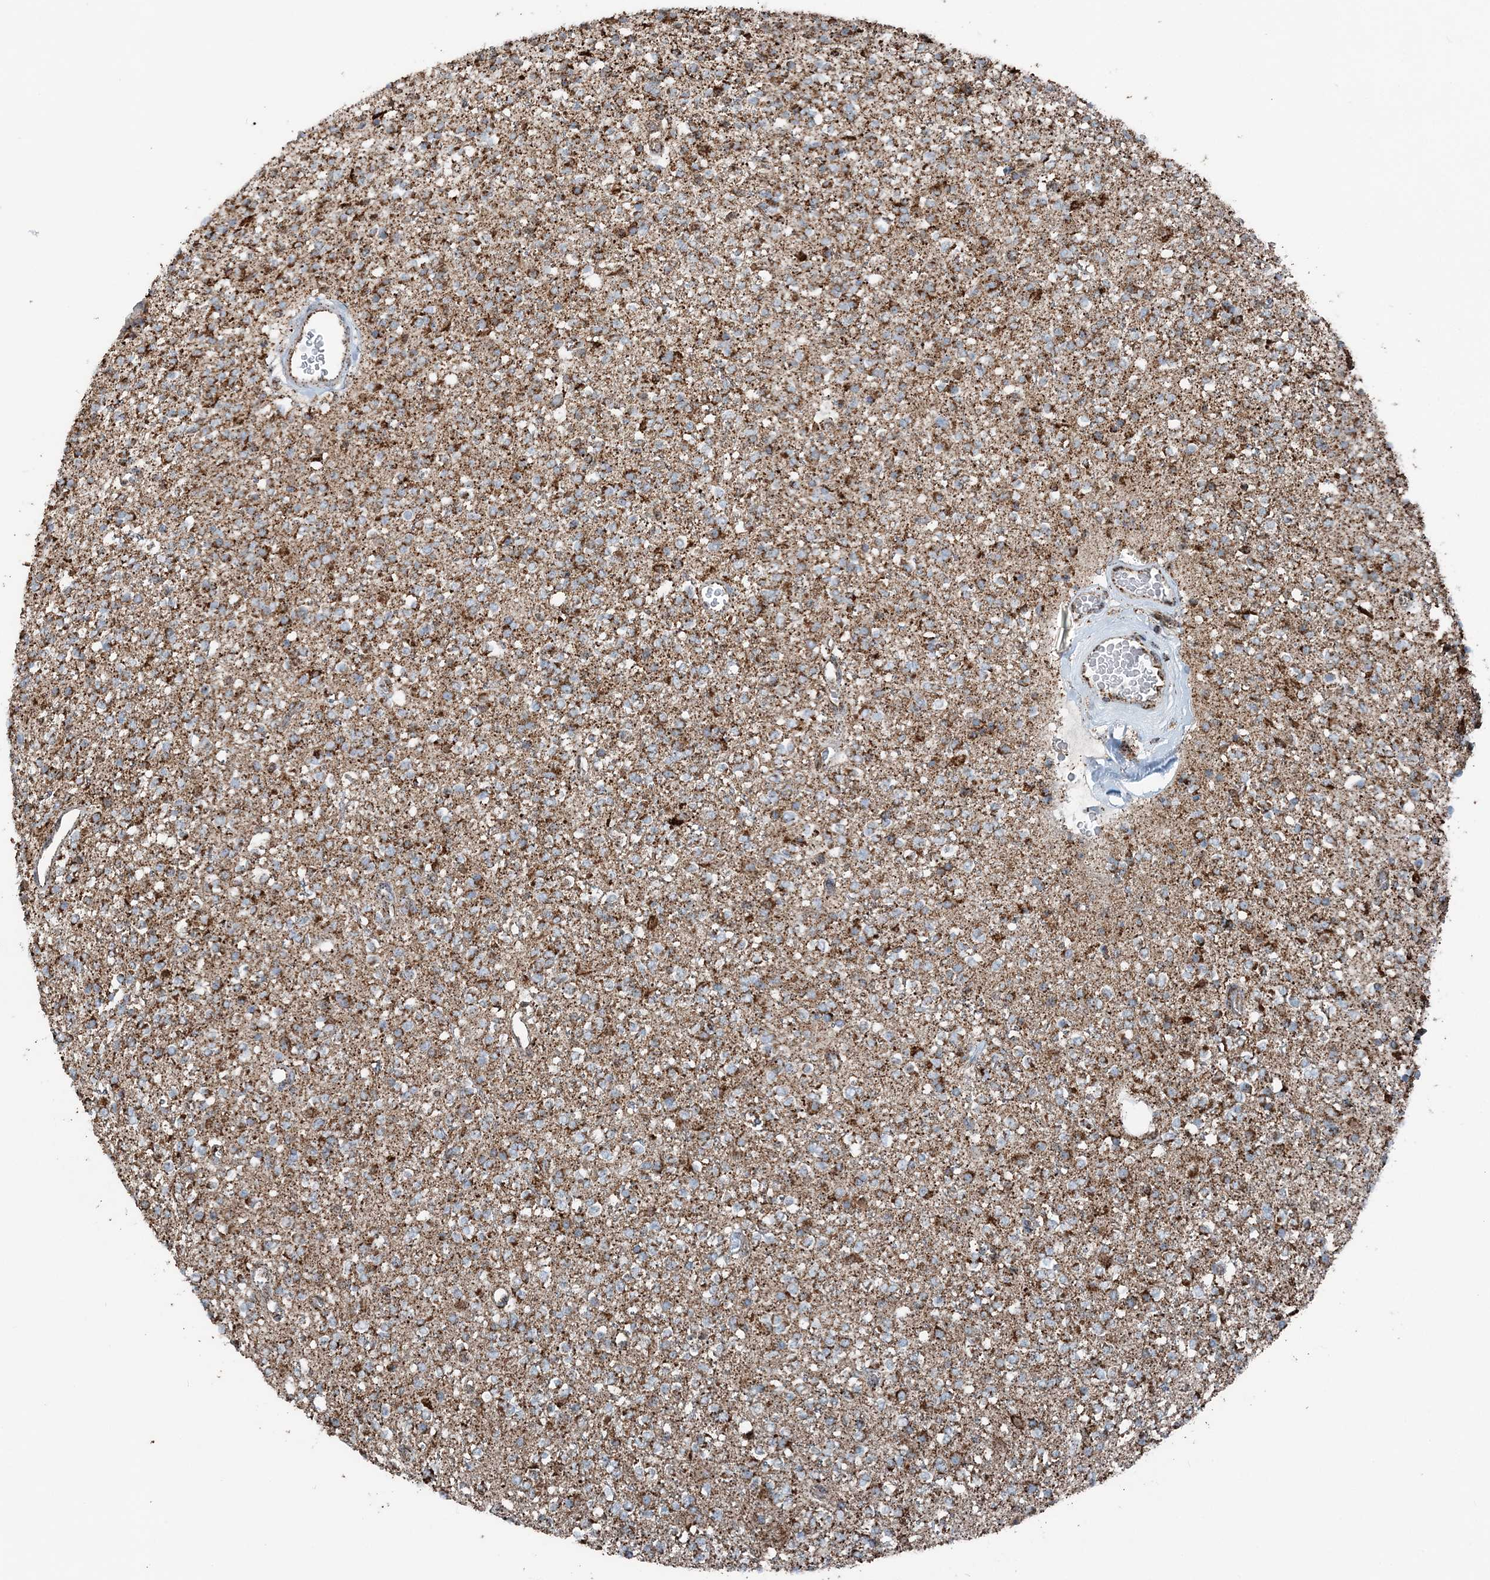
{"staining": {"intensity": "moderate", "quantity": ">75%", "location": "cytoplasmic/membranous"}, "tissue": "glioma", "cell_type": "Tumor cells", "image_type": "cancer", "snomed": [{"axis": "morphology", "description": "Glioma, malignant, High grade"}, {"axis": "topography", "description": "Brain"}], "caption": "Immunohistochemistry (IHC) (DAB) staining of malignant high-grade glioma reveals moderate cytoplasmic/membranous protein expression in approximately >75% of tumor cells.", "gene": "SUCLG1", "patient": {"sex": "male", "age": 34}}